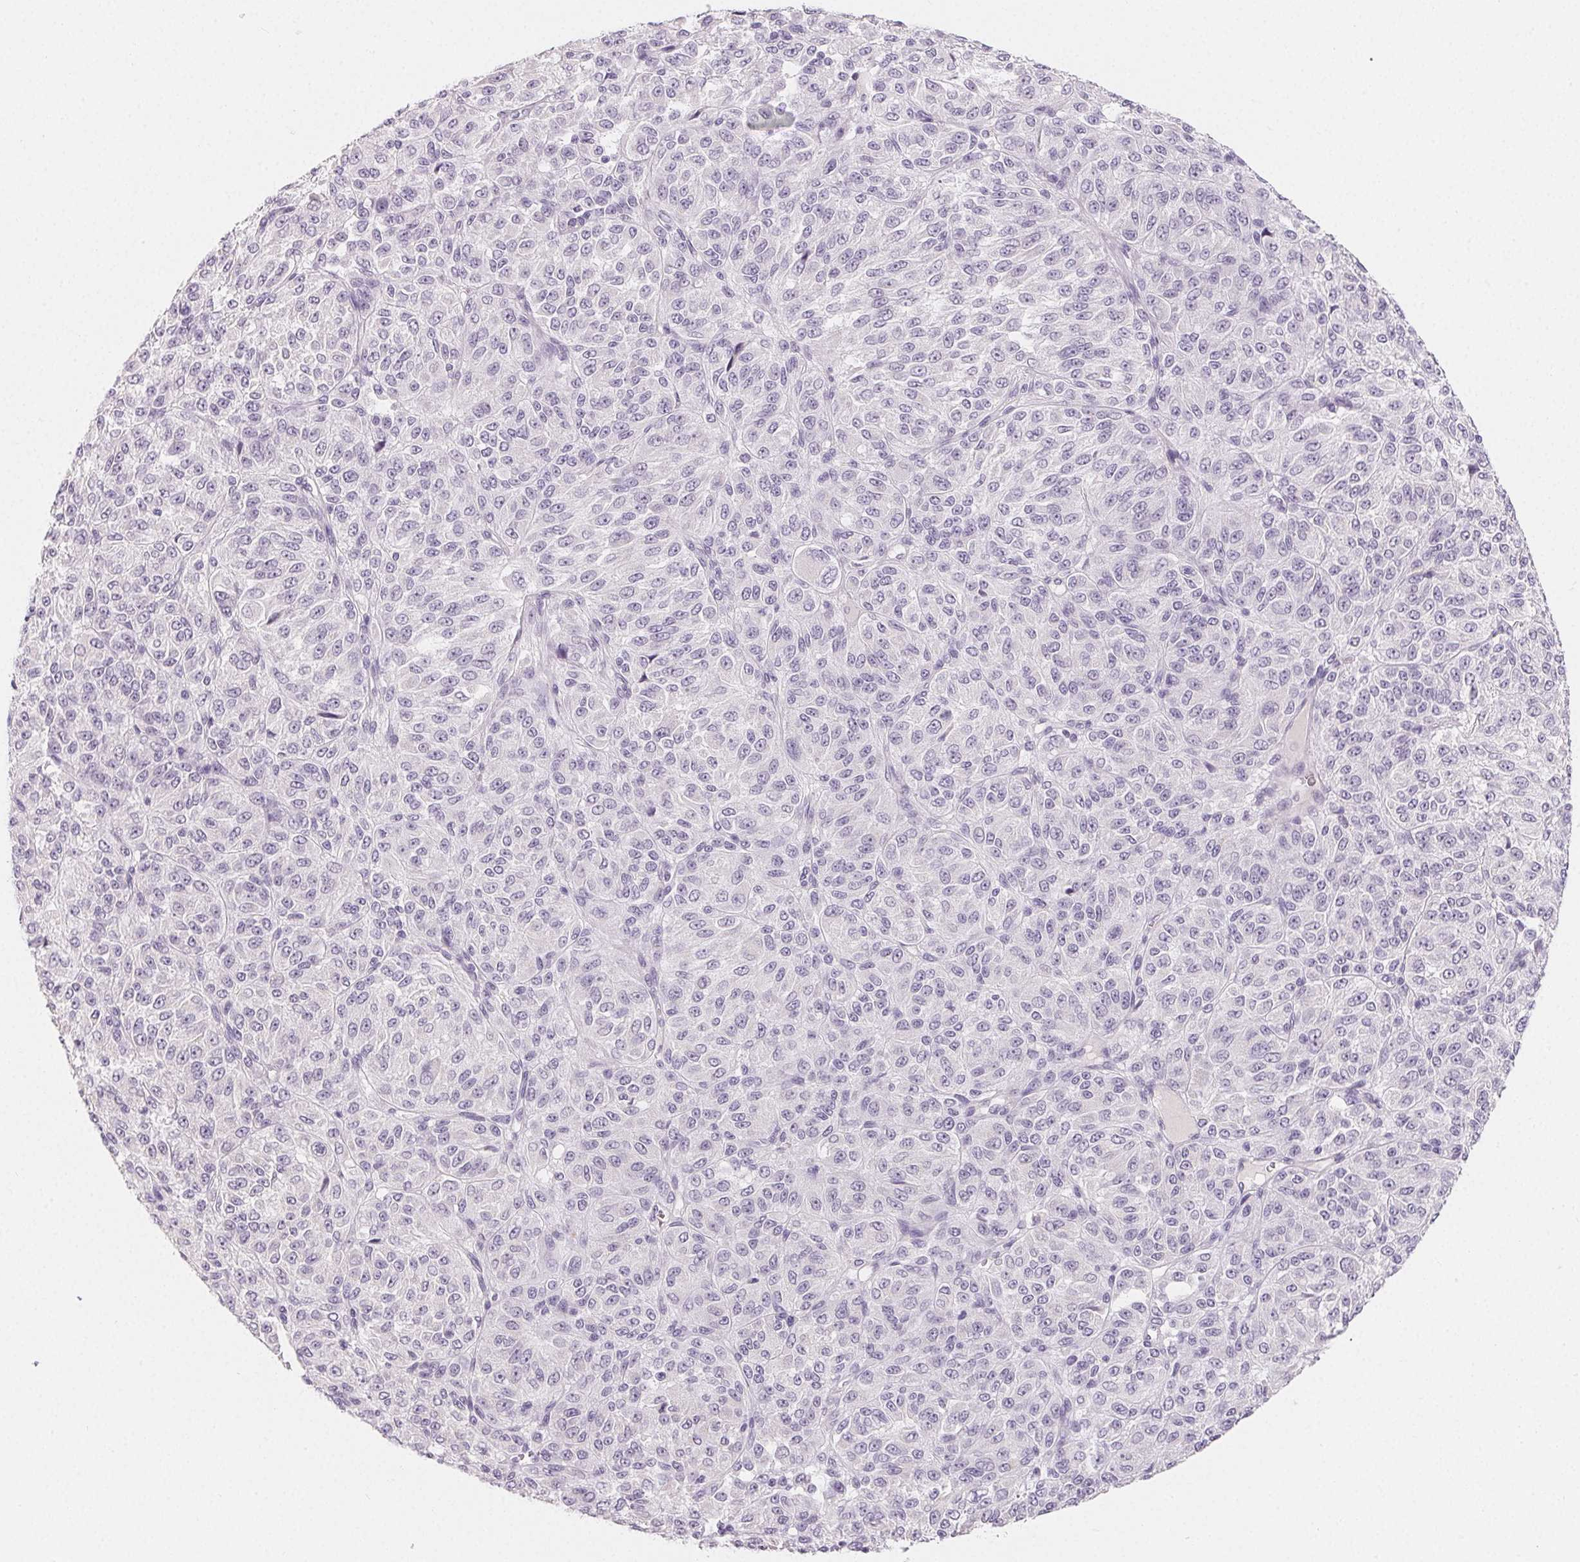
{"staining": {"intensity": "negative", "quantity": "none", "location": "none"}, "tissue": "melanoma", "cell_type": "Tumor cells", "image_type": "cancer", "snomed": [{"axis": "morphology", "description": "Malignant melanoma, Metastatic site"}, {"axis": "topography", "description": "Brain"}], "caption": "An immunohistochemistry micrograph of melanoma is shown. There is no staining in tumor cells of melanoma.", "gene": "MIOX", "patient": {"sex": "female", "age": 56}}